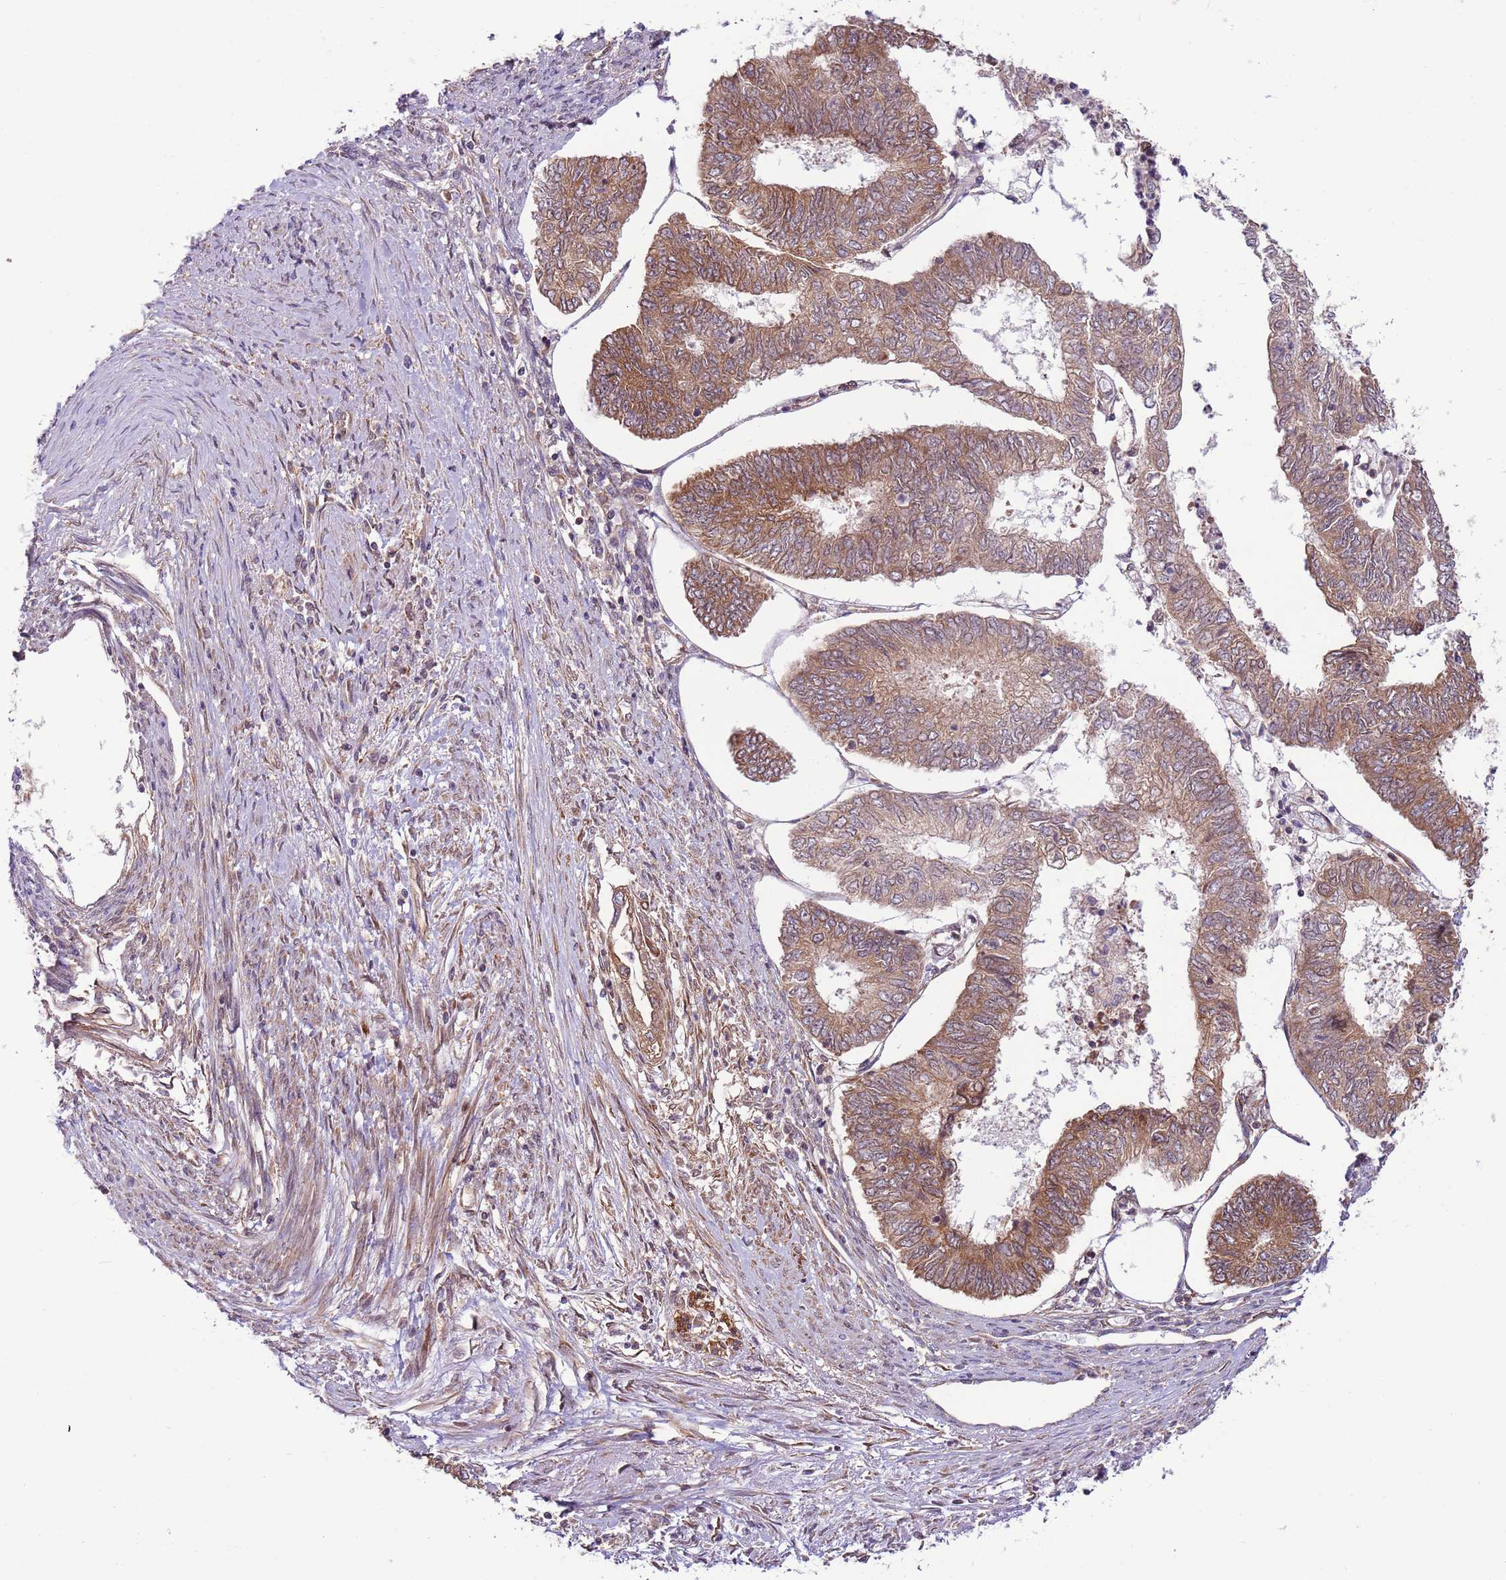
{"staining": {"intensity": "moderate", "quantity": "25%-75%", "location": "cytoplasmic/membranous"}, "tissue": "endometrial cancer", "cell_type": "Tumor cells", "image_type": "cancer", "snomed": [{"axis": "morphology", "description": "Adenocarcinoma, NOS"}, {"axis": "topography", "description": "Endometrium"}], "caption": "Immunohistochemistry (IHC) of endometrial cancer exhibits medium levels of moderate cytoplasmic/membranous expression in about 25%-75% of tumor cells. (DAB IHC with brightfield microscopy, high magnification).", "gene": "DCAF4", "patient": {"sex": "female", "age": 68}}